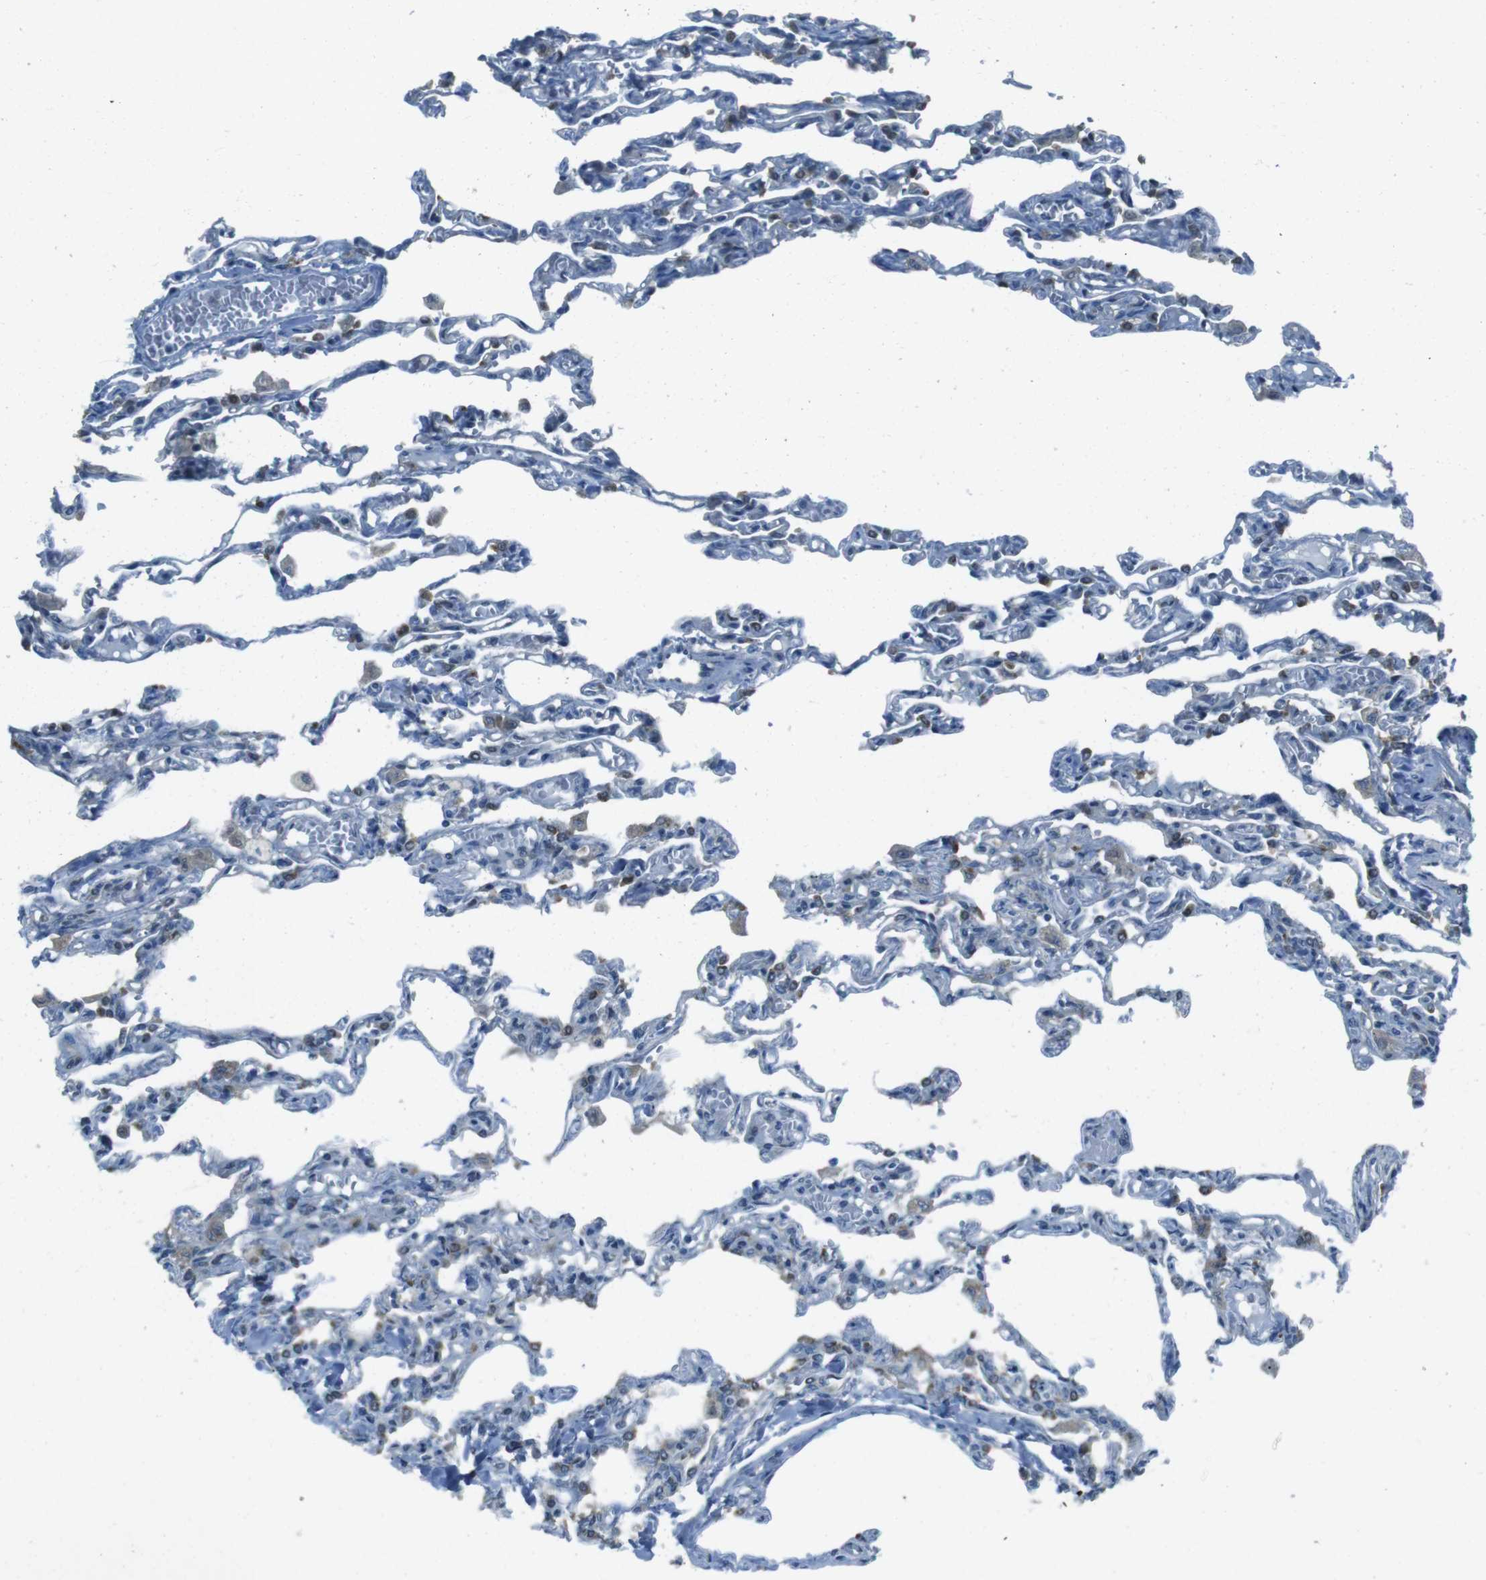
{"staining": {"intensity": "weak", "quantity": "<25%", "location": "cytoplasmic/membranous"}, "tissue": "lung", "cell_type": "Alveolar cells", "image_type": "normal", "snomed": [{"axis": "morphology", "description": "Normal tissue, NOS"}, {"axis": "topography", "description": "Lung"}], "caption": "Immunohistochemistry (IHC) image of benign lung: lung stained with DAB (3,3'-diaminobenzidine) displays no significant protein staining in alveolar cells.", "gene": "MFAP3", "patient": {"sex": "male", "age": 21}}